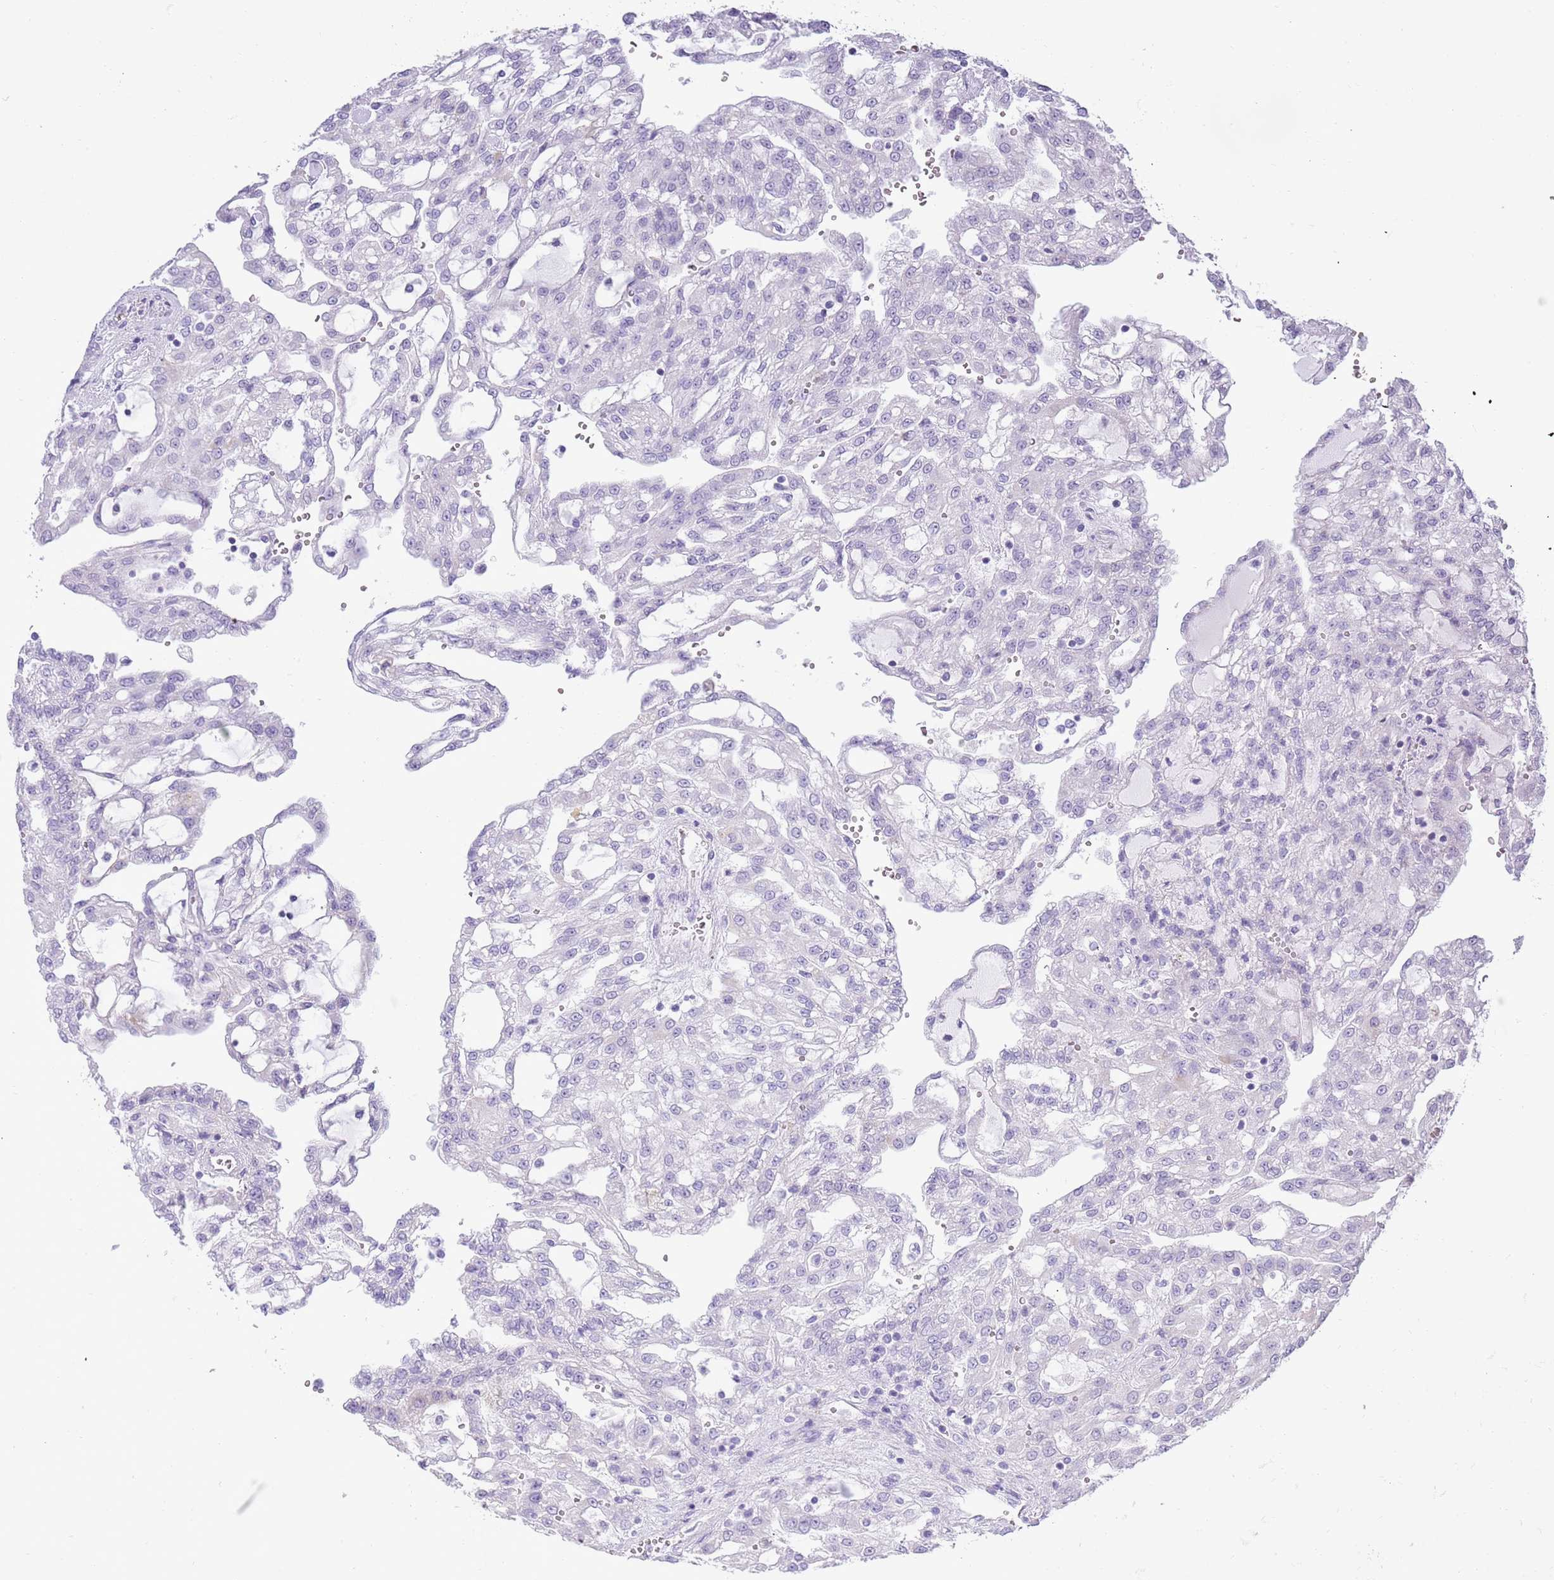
{"staining": {"intensity": "negative", "quantity": "none", "location": "none"}, "tissue": "renal cancer", "cell_type": "Tumor cells", "image_type": "cancer", "snomed": [{"axis": "morphology", "description": "Adenocarcinoma, NOS"}, {"axis": "topography", "description": "Kidney"}], "caption": "DAB immunohistochemical staining of human renal cancer displays no significant expression in tumor cells.", "gene": "MOCOS", "patient": {"sex": "male", "age": 63}}